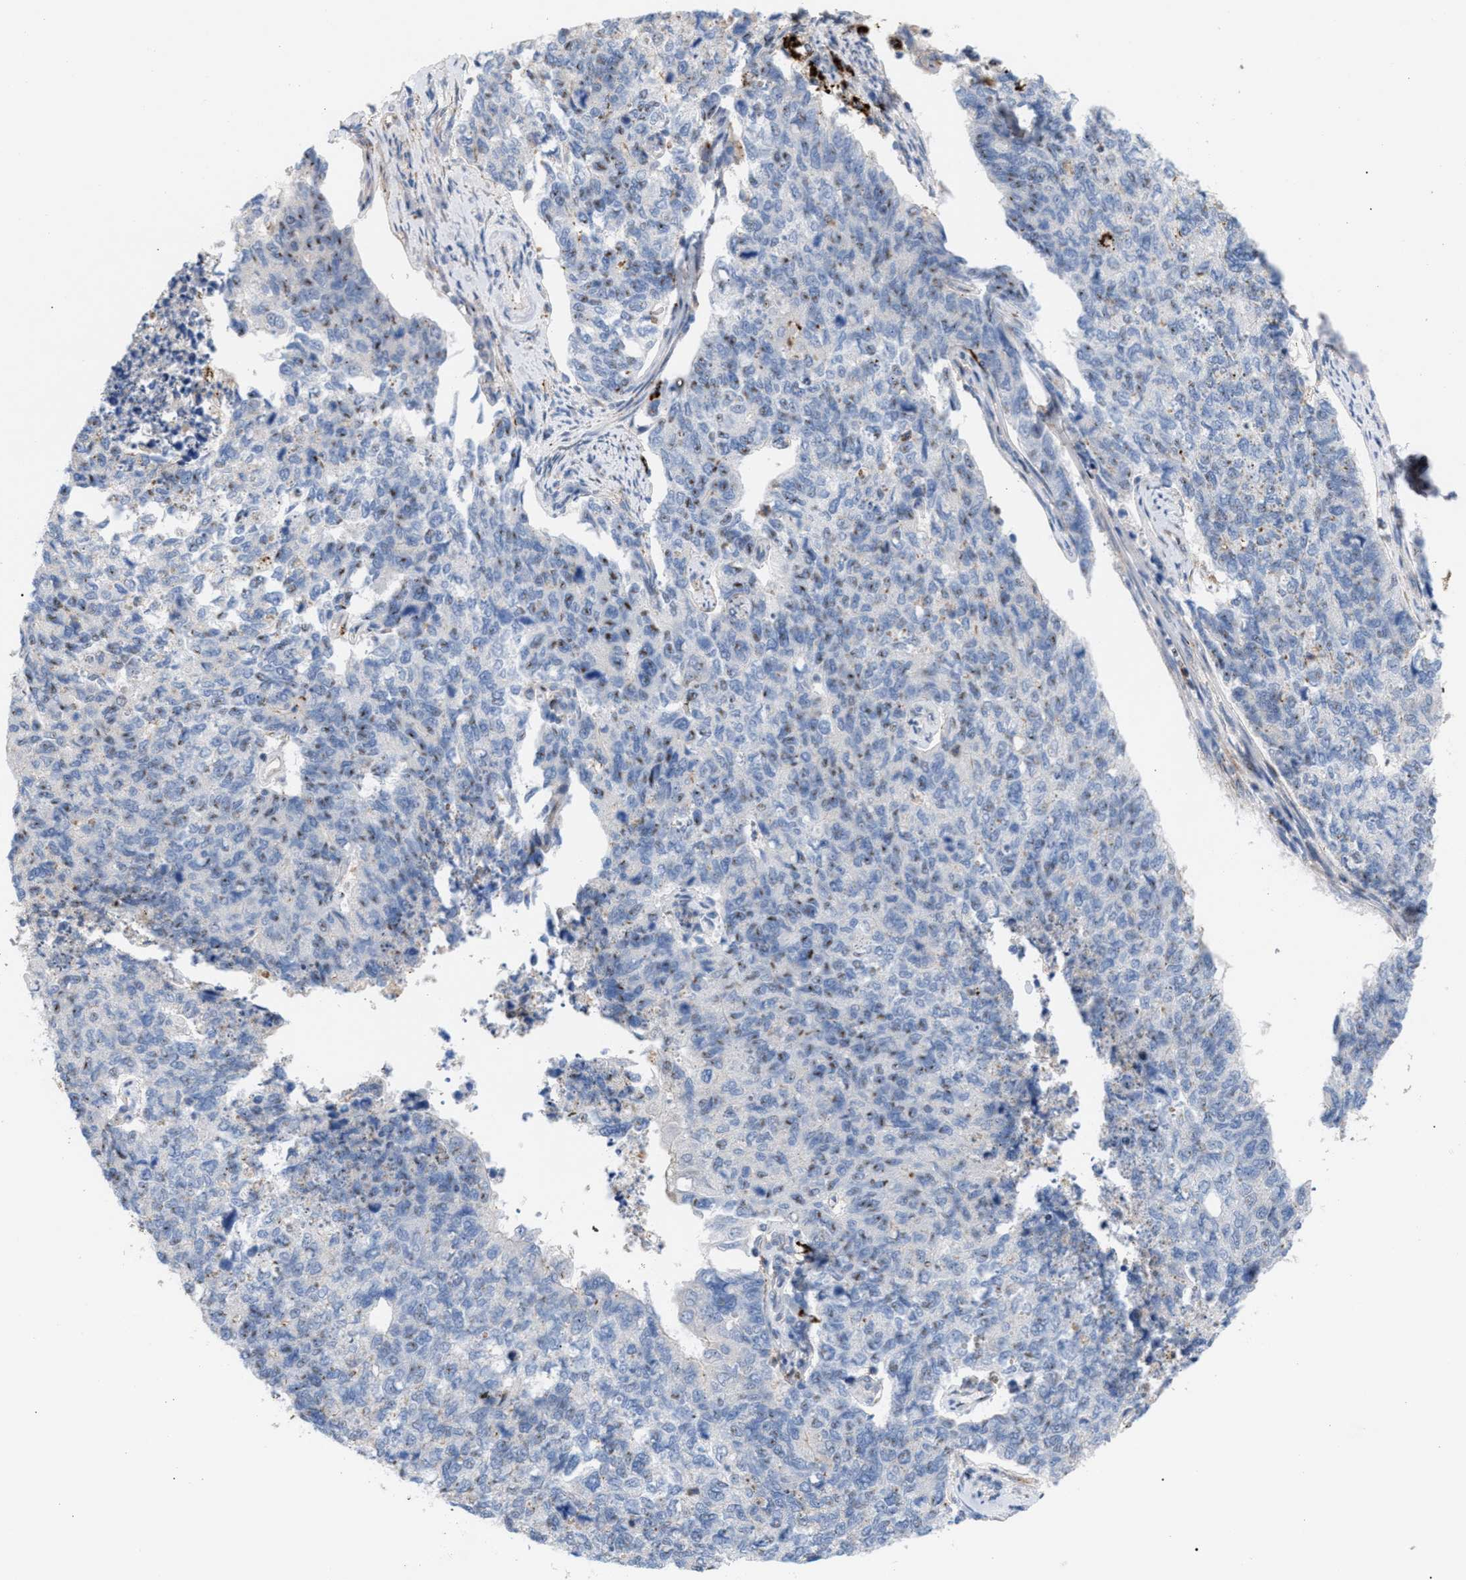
{"staining": {"intensity": "negative", "quantity": "none", "location": "none"}, "tissue": "cervical cancer", "cell_type": "Tumor cells", "image_type": "cancer", "snomed": [{"axis": "morphology", "description": "Squamous cell carcinoma, NOS"}, {"axis": "topography", "description": "Cervix"}], "caption": "The immunohistochemistry (IHC) histopathology image has no significant positivity in tumor cells of squamous cell carcinoma (cervical) tissue.", "gene": "MBTD1", "patient": {"sex": "female", "age": 63}}